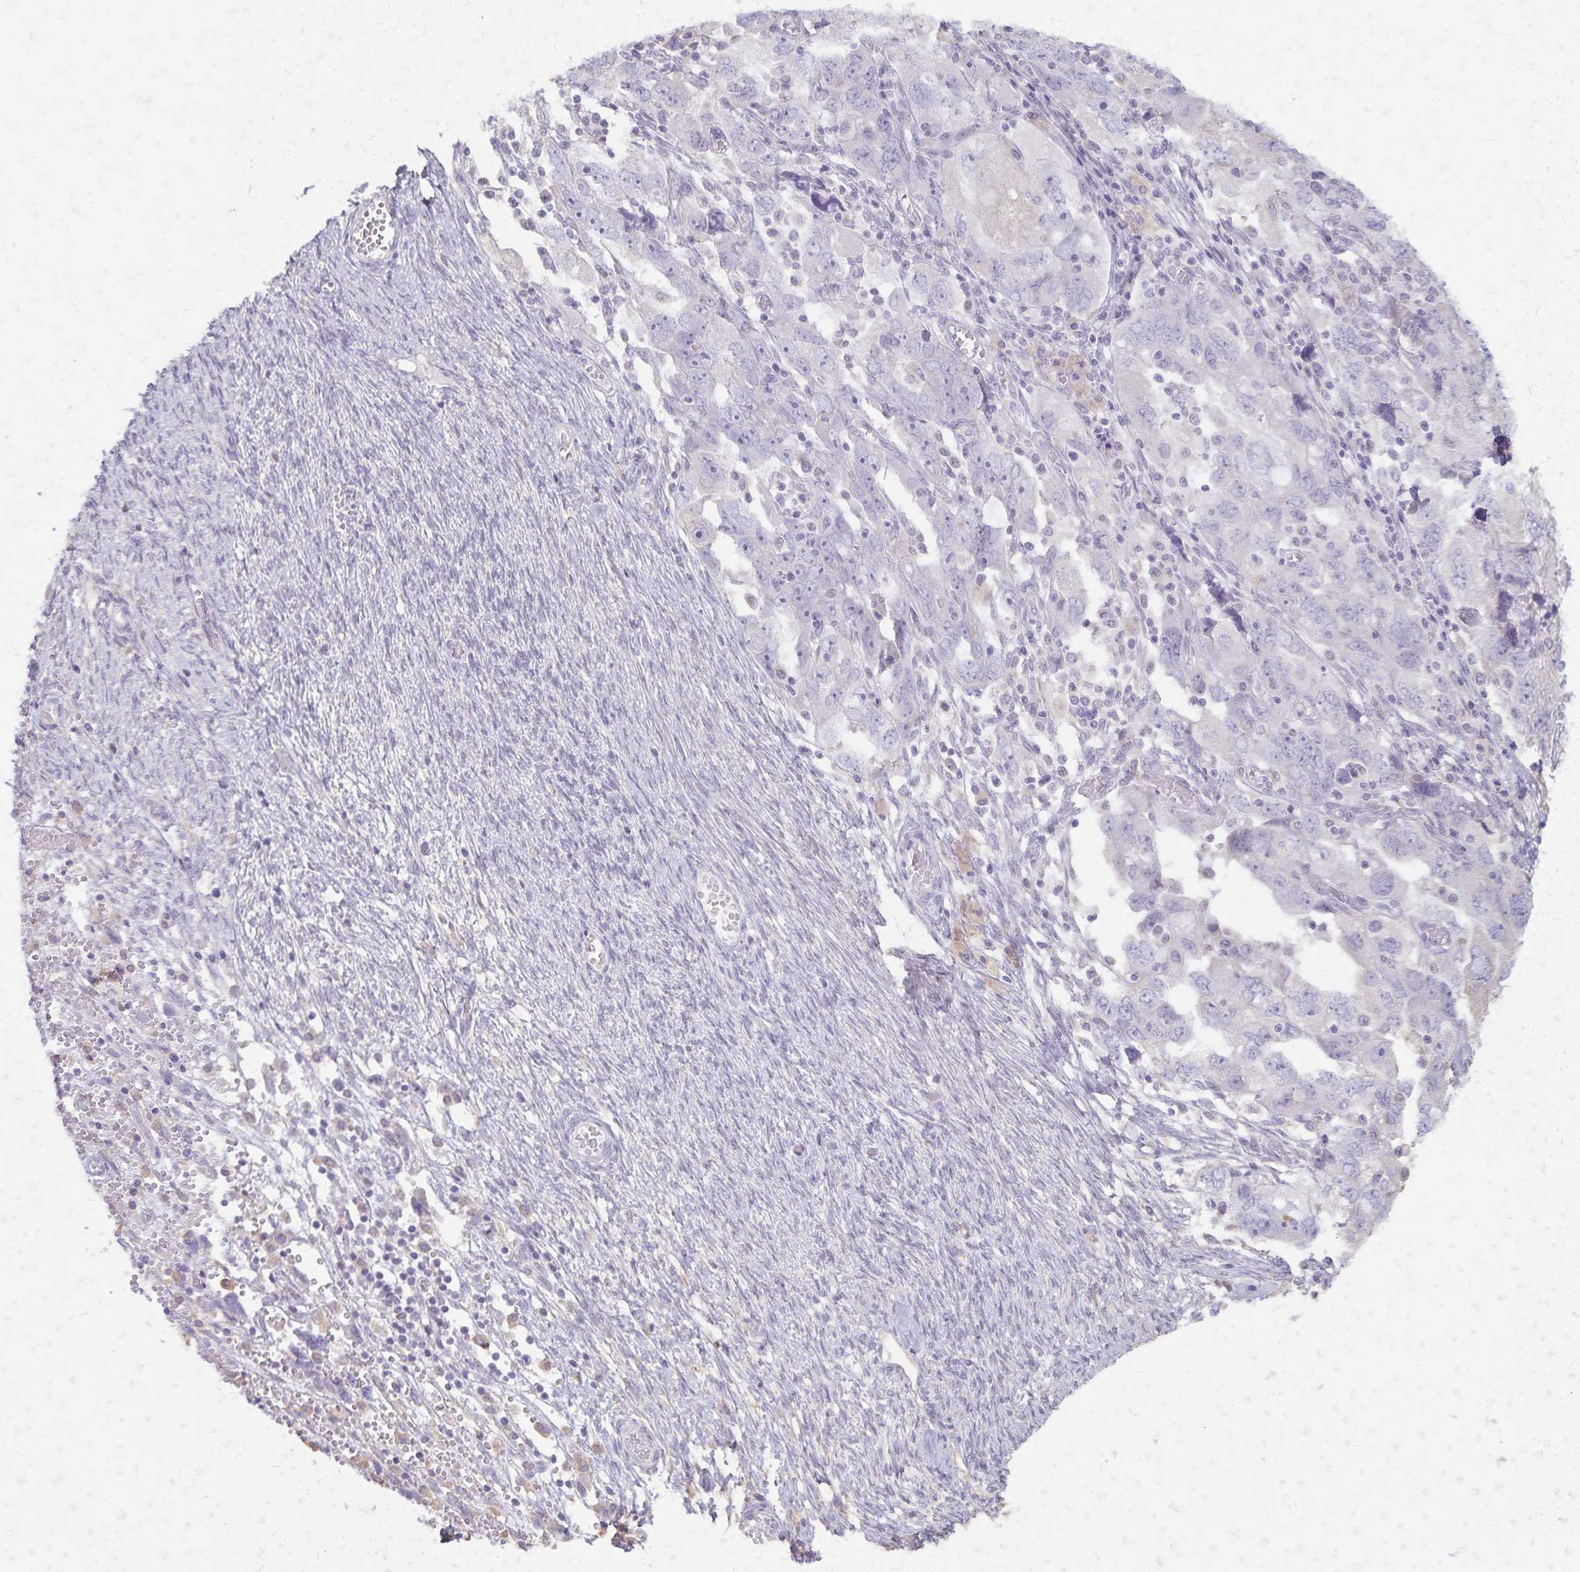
{"staining": {"intensity": "negative", "quantity": "none", "location": "none"}, "tissue": "ovarian cancer", "cell_type": "Tumor cells", "image_type": "cancer", "snomed": [{"axis": "morphology", "description": "Carcinoma, NOS"}, {"axis": "morphology", "description": "Cystadenocarcinoma, serous, NOS"}, {"axis": "topography", "description": "Ovary"}], "caption": "Tumor cells are negative for brown protein staining in ovarian cancer (serous cystadenocarcinoma).", "gene": "KISS1", "patient": {"sex": "female", "age": 69}}